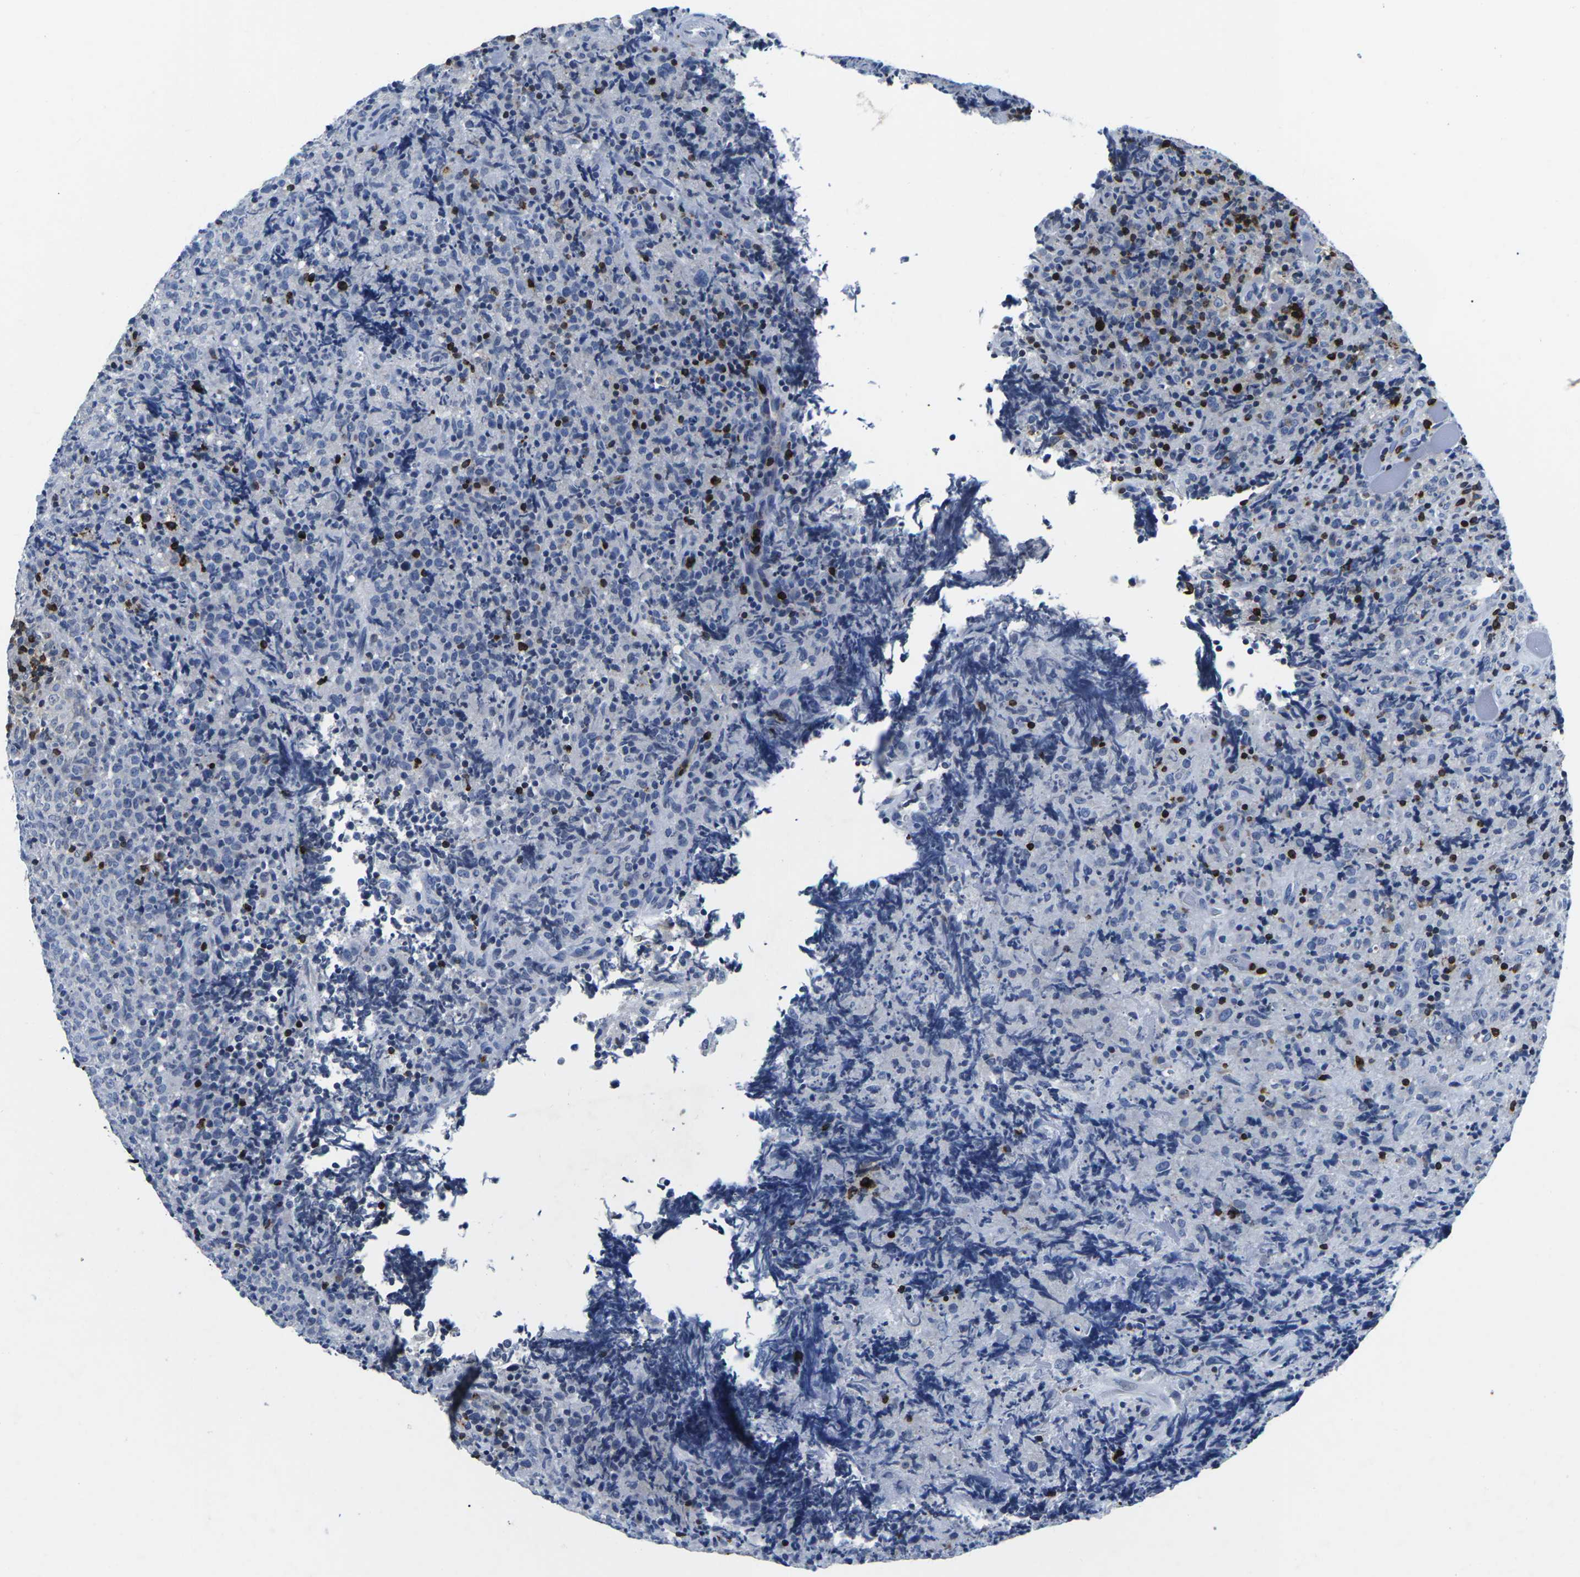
{"staining": {"intensity": "negative", "quantity": "none", "location": "none"}, "tissue": "lymphoma", "cell_type": "Tumor cells", "image_type": "cancer", "snomed": [{"axis": "morphology", "description": "Malignant lymphoma, non-Hodgkin's type, High grade"}, {"axis": "topography", "description": "Tonsil"}], "caption": "Tumor cells show no significant protein staining in lymphoma. (DAB (3,3'-diaminobenzidine) immunohistochemistry visualized using brightfield microscopy, high magnification).", "gene": "CTSW", "patient": {"sex": "female", "age": 36}}